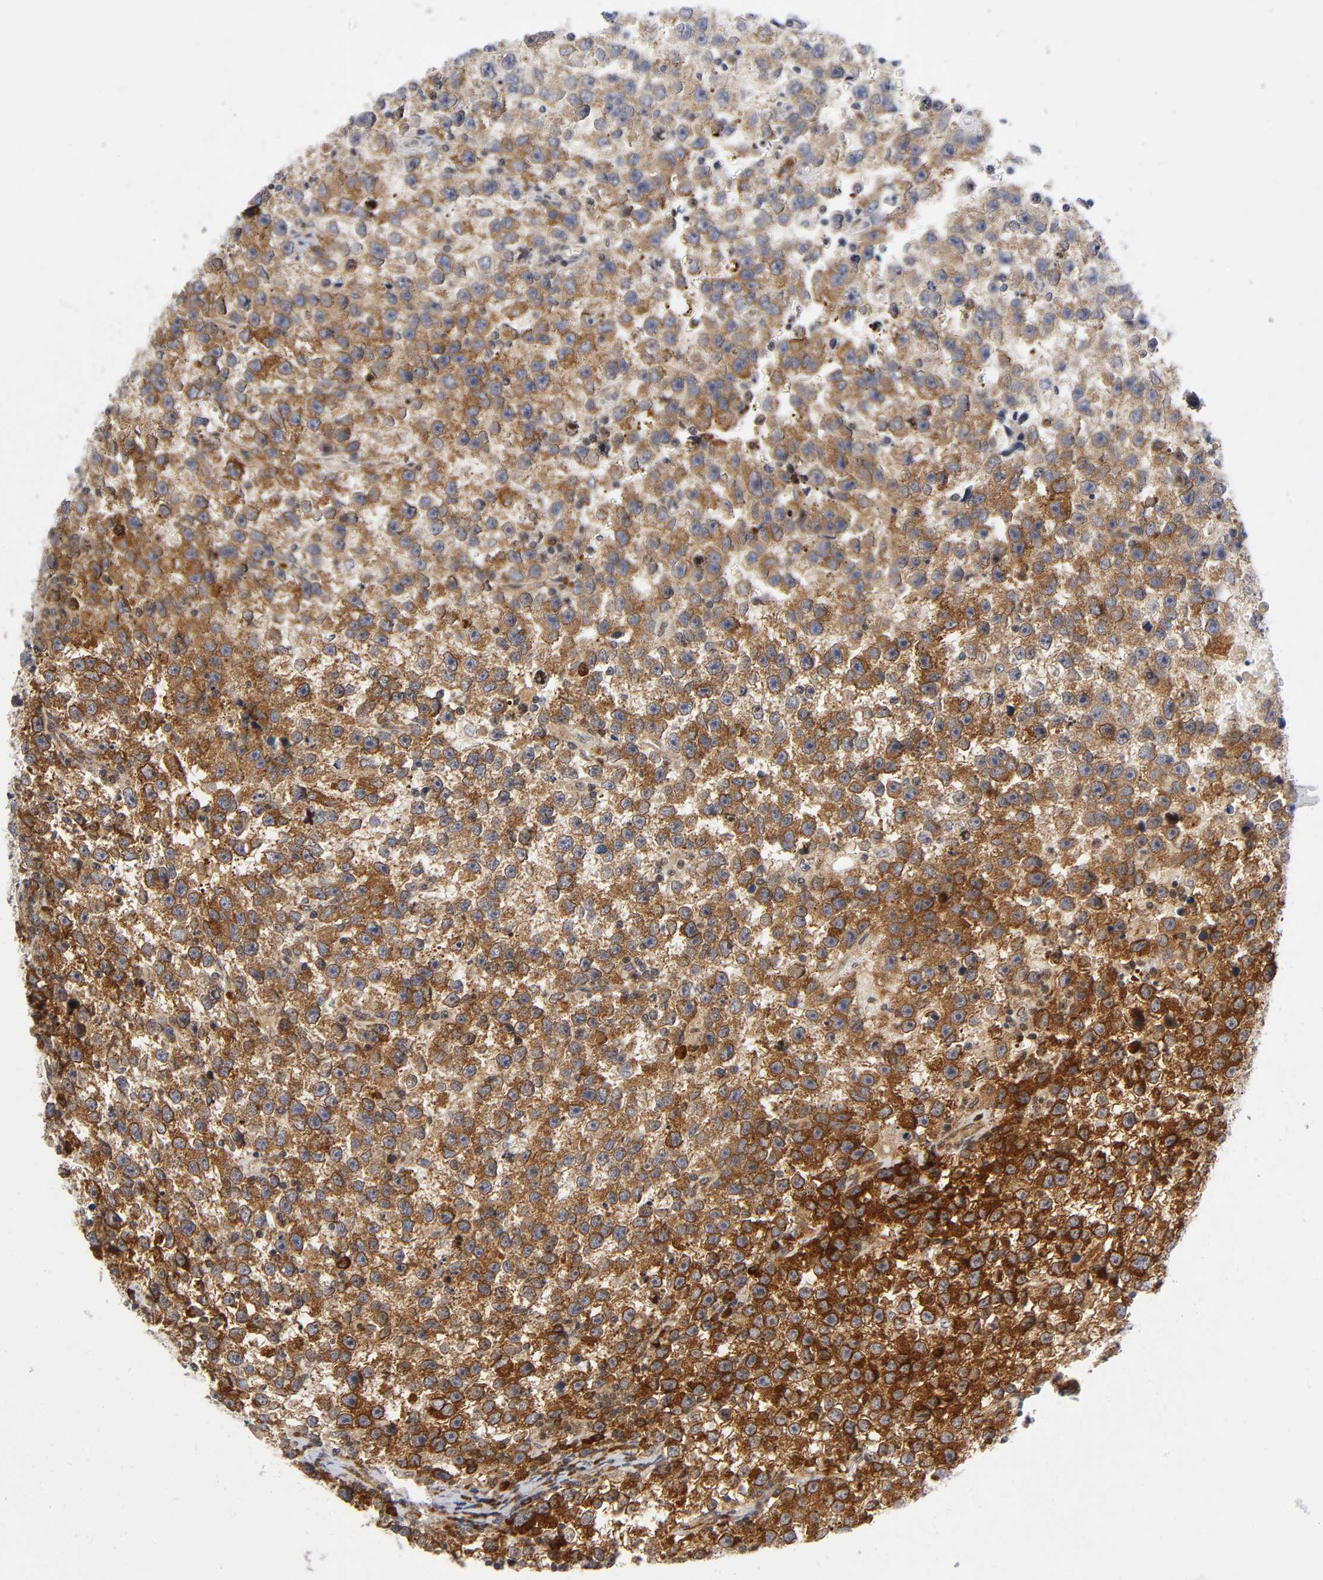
{"staining": {"intensity": "strong", "quantity": ">75%", "location": "cytoplasmic/membranous"}, "tissue": "testis cancer", "cell_type": "Tumor cells", "image_type": "cancer", "snomed": [{"axis": "morphology", "description": "Seminoma, NOS"}, {"axis": "topography", "description": "Testis"}], "caption": "Testis seminoma stained for a protein demonstrates strong cytoplasmic/membranous positivity in tumor cells.", "gene": "EIF5", "patient": {"sex": "male", "age": 33}}